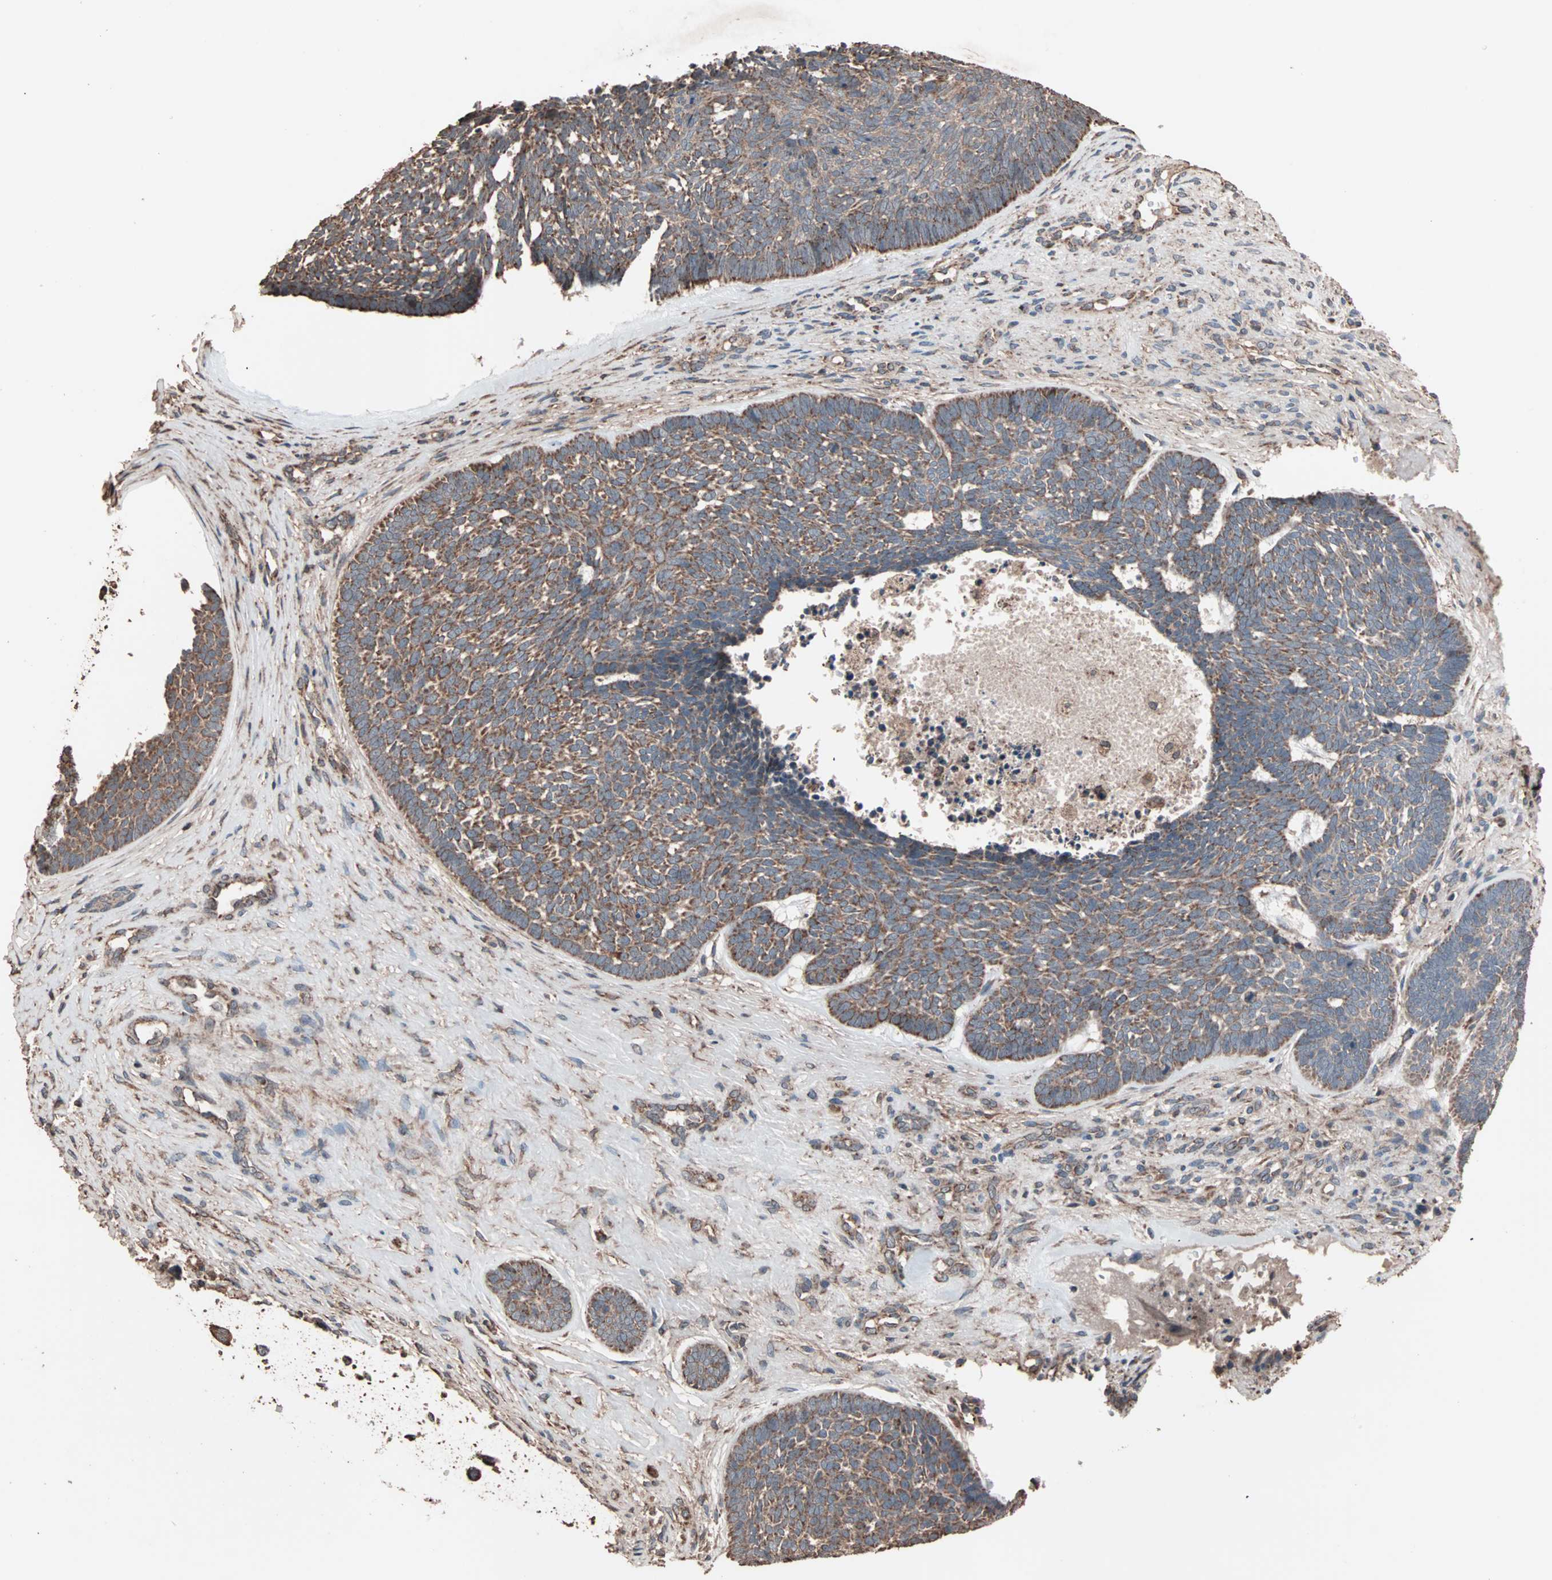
{"staining": {"intensity": "moderate", "quantity": ">75%", "location": "cytoplasmic/membranous"}, "tissue": "skin cancer", "cell_type": "Tumor cells", "image_type": "cancer", "snomed": [{"axis": "morphology", "description": "Basal cell carcinoma"}, {"axis": "topography", "description": "Skin"}], "caption": "Approximately >75% of tumor cells in human skin cancer (basal cell carcinoma) display moderate cytoplasmic/membranous protein positivity as visualized by brown immunohistochemical staining.", "gene": "MRPL2", "patient": {"sex": "male", "age": 84}}